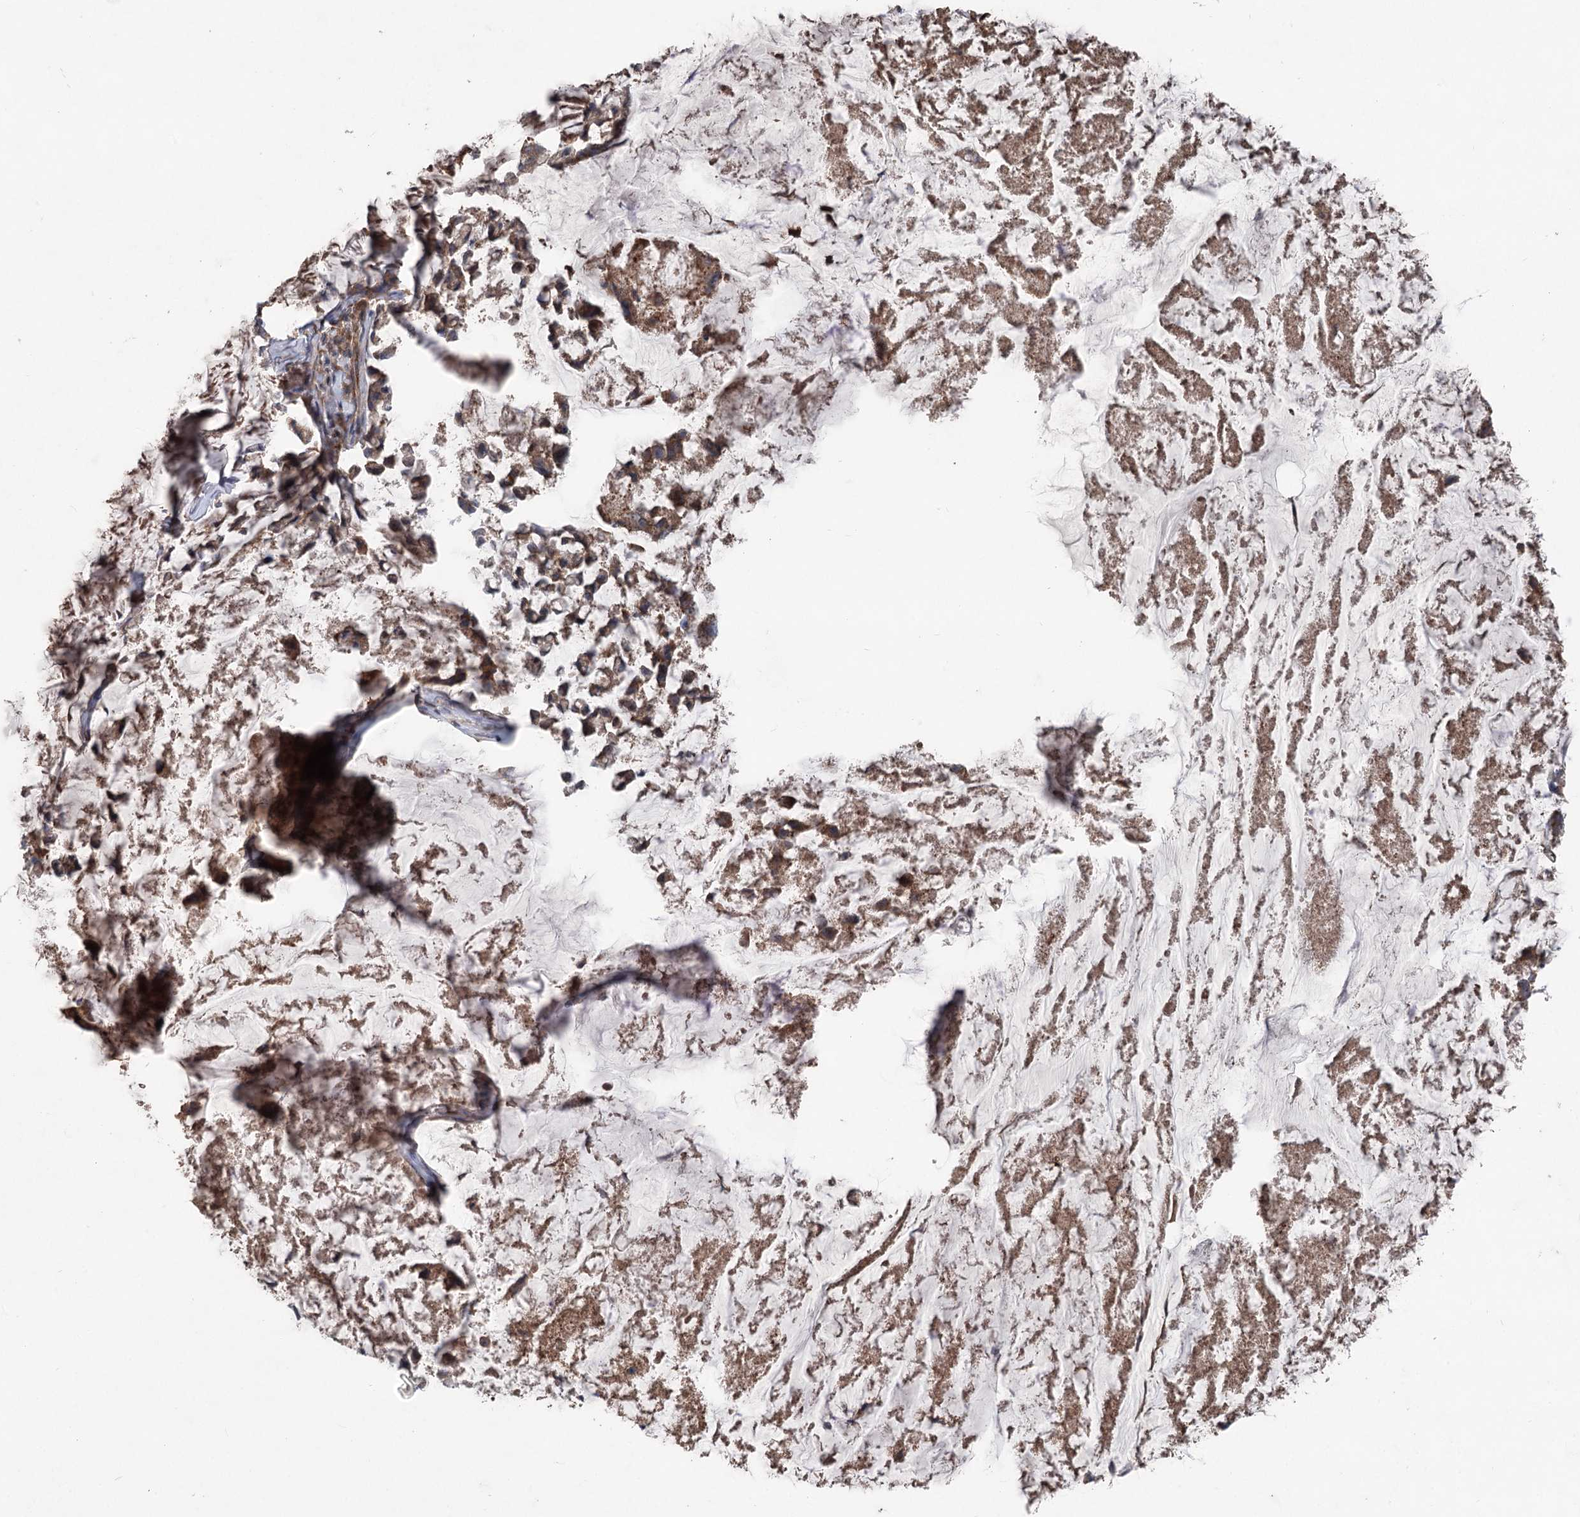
{"staining": {"intensity": "moderate", "quantity": ">75%", "location": "cytoplasmic/membranous"}, "tissue": "stomach cancer", "cell_type": "Tumor cells", "image_type": "cancer", "snomed": [{"axis": "morphology", "description": "Adenocarcinoma, NOS"}, {"axis": "topography", "description": "Stomach, lower"}], "caption": "There is medium levels of moderate cytoplasmic/membranous staining in tumor cells of stomach adenocarcinoma, as demonstrated by immunohistochemical staining (brown color).", "gene": "PPP1R21", "patient": {"sex": "male", "age": 67}}